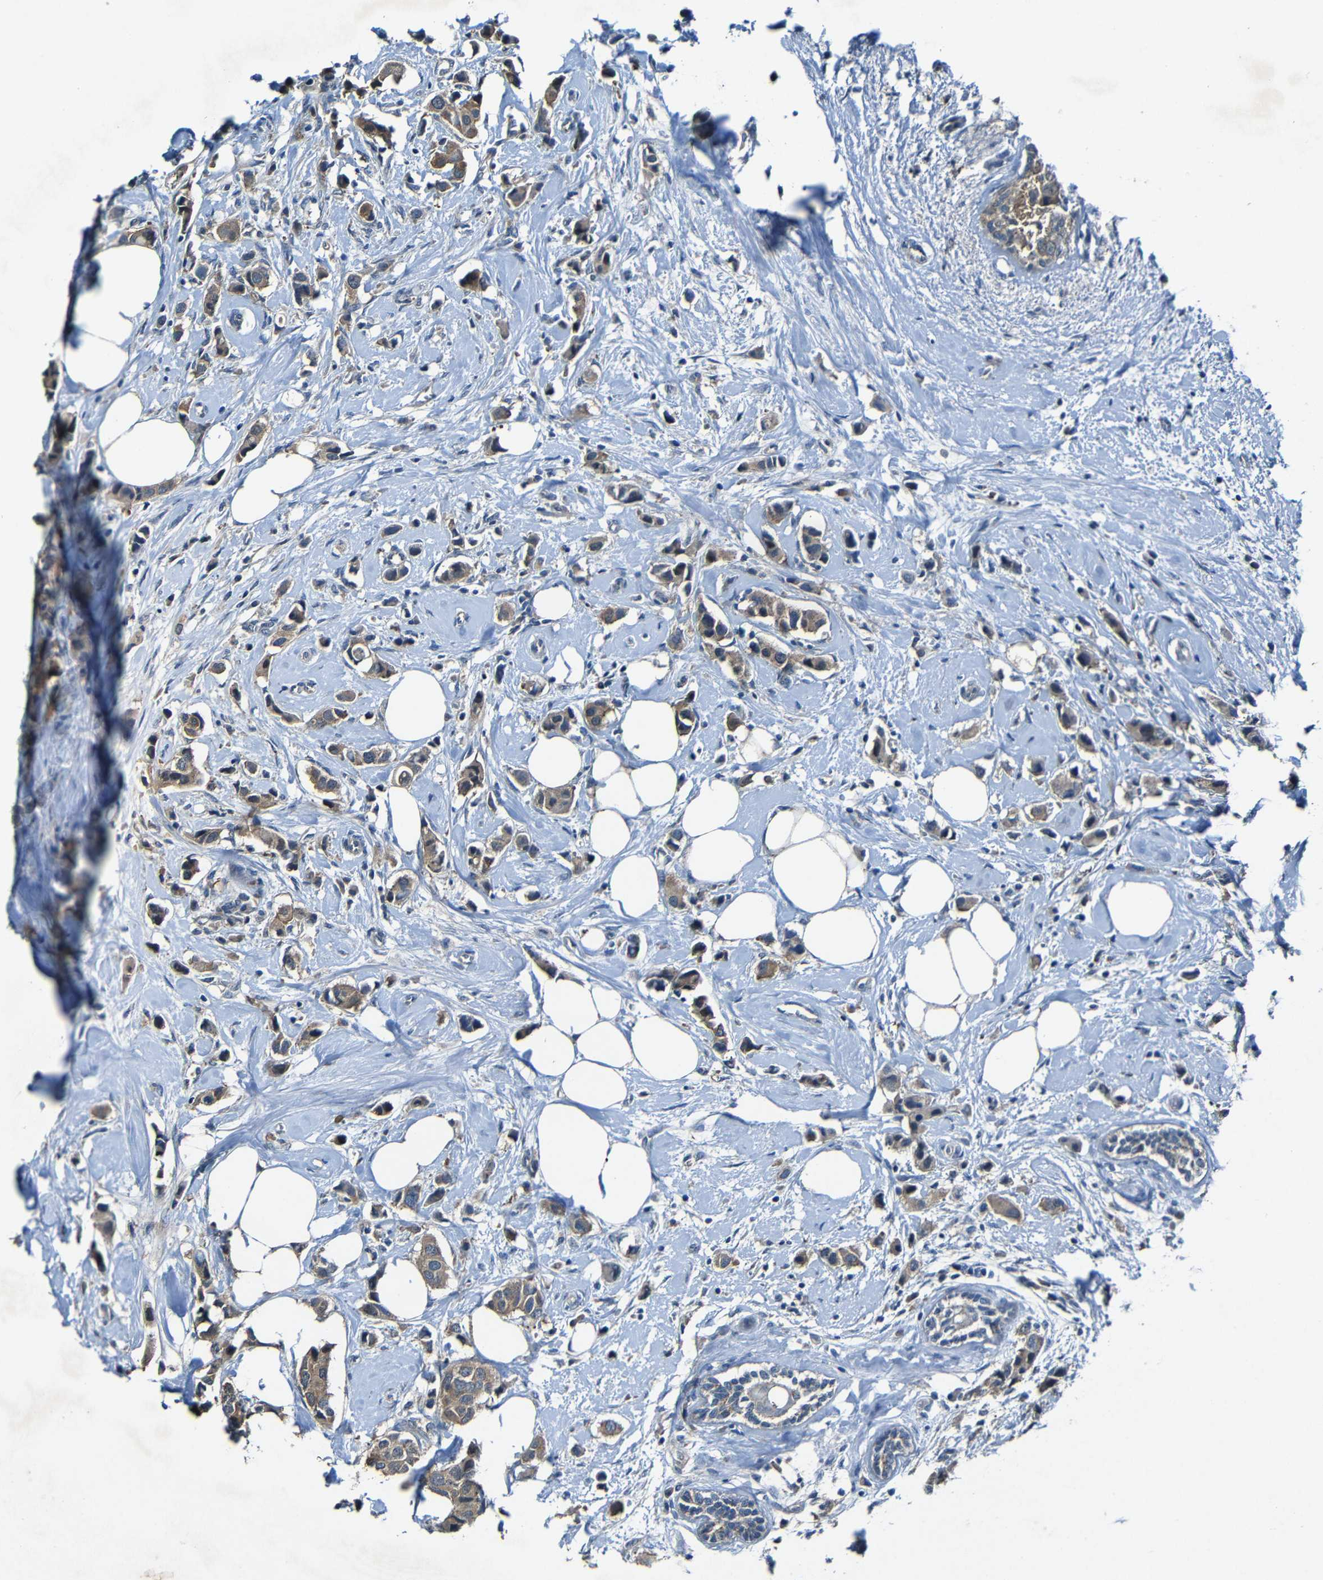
{"staining": {"intensity": "weak", "quantity": ">75%", "location": "cytoplasmic/membranous"}, "tissue": "breast cancer", "cell_type": "Tumor cells", "image_type": "cancer", "snomed": [{"axis": "morphology", "description": "Normal tissue, NOS"}, {"axis": "morphology", "description": "Duct carcinoma"}, {"axis": "topography", "description": "Breast"}], "caption": "Infiltrating ductal carcinoma (breast) was stained to show a protein in brown. There is low levels of weak cytoplasmic/membranous expression in about >75% of tumor cells.", "gene": "LRRC70", "patient": {"sex": "female", "age": 50}}